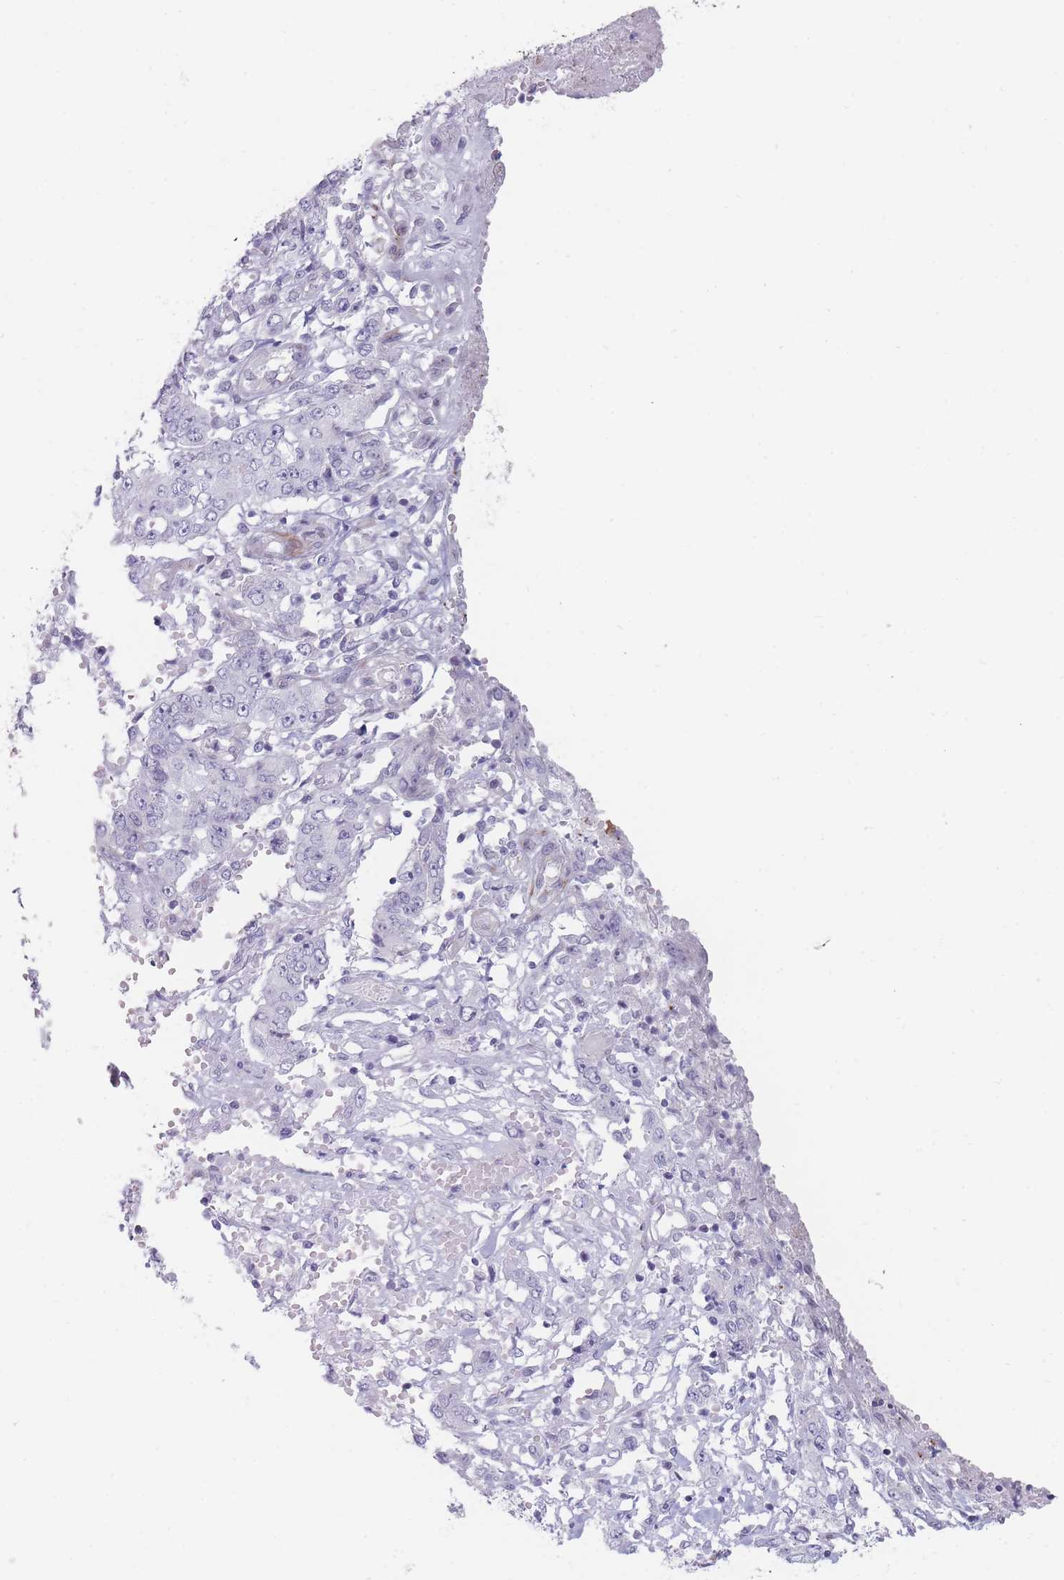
{"staining": {"intensity": "negative", "quantity": "none", "location": "none"}, "tissue": "stomach cancer", "cell_type": "Tumor cells", "image_type": "cancer", "snomed": [{"axis": "morphology", "description": "Adenocarcinoma, NOS"}, {"axis": "topography", "description": "Stomach, upper"}], "caption": "Immunohistochemistry (IHC) of stomach cancer displays no staining in tumor cells.", "gene": "IFNA6", "patient": {"sex": "male", "age": 62}}